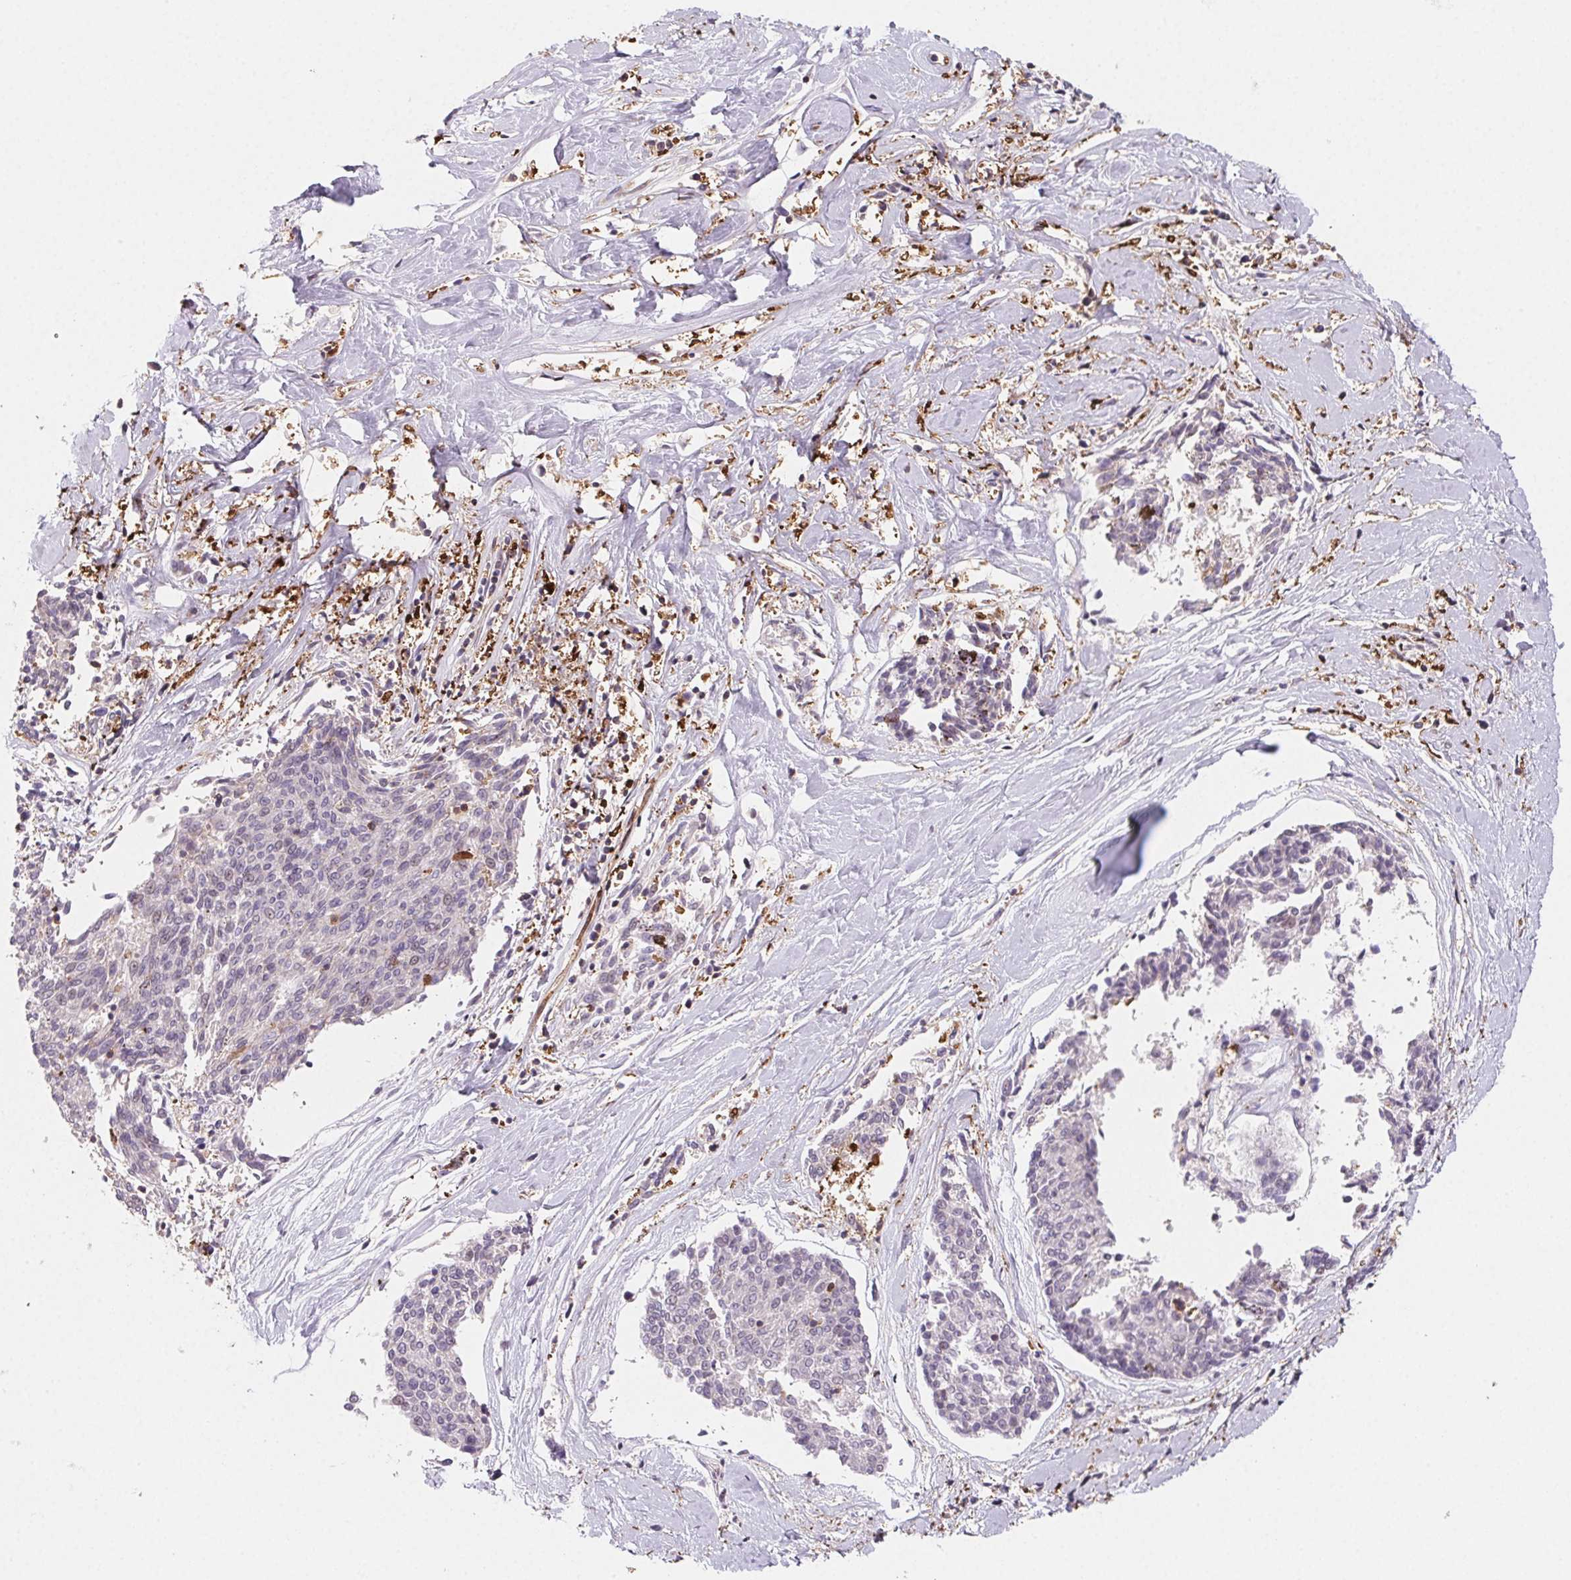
{"staining": {"intensity": "negative", "quantity": "none", "location": "none"}, "tissue": "melanoma", "cell_type": "Tumor cells", "image_type": "cancer", "snomed": [{"axis": "morphology", "description": "Malignant melanoma, NOS"}, {"axis": "topography", "description": "Skin"}], "caption": "A photomicrograph of melanoma stained for a protein demonstrates no brown staining in tumor cells. (Brightfield microscopy of DAB (3,3'-diaminobenzidine) immunohistochemistry (IHC) at high magnification).", "gene": "GBP1", "patient": {"sex": "female", "age": 72}}